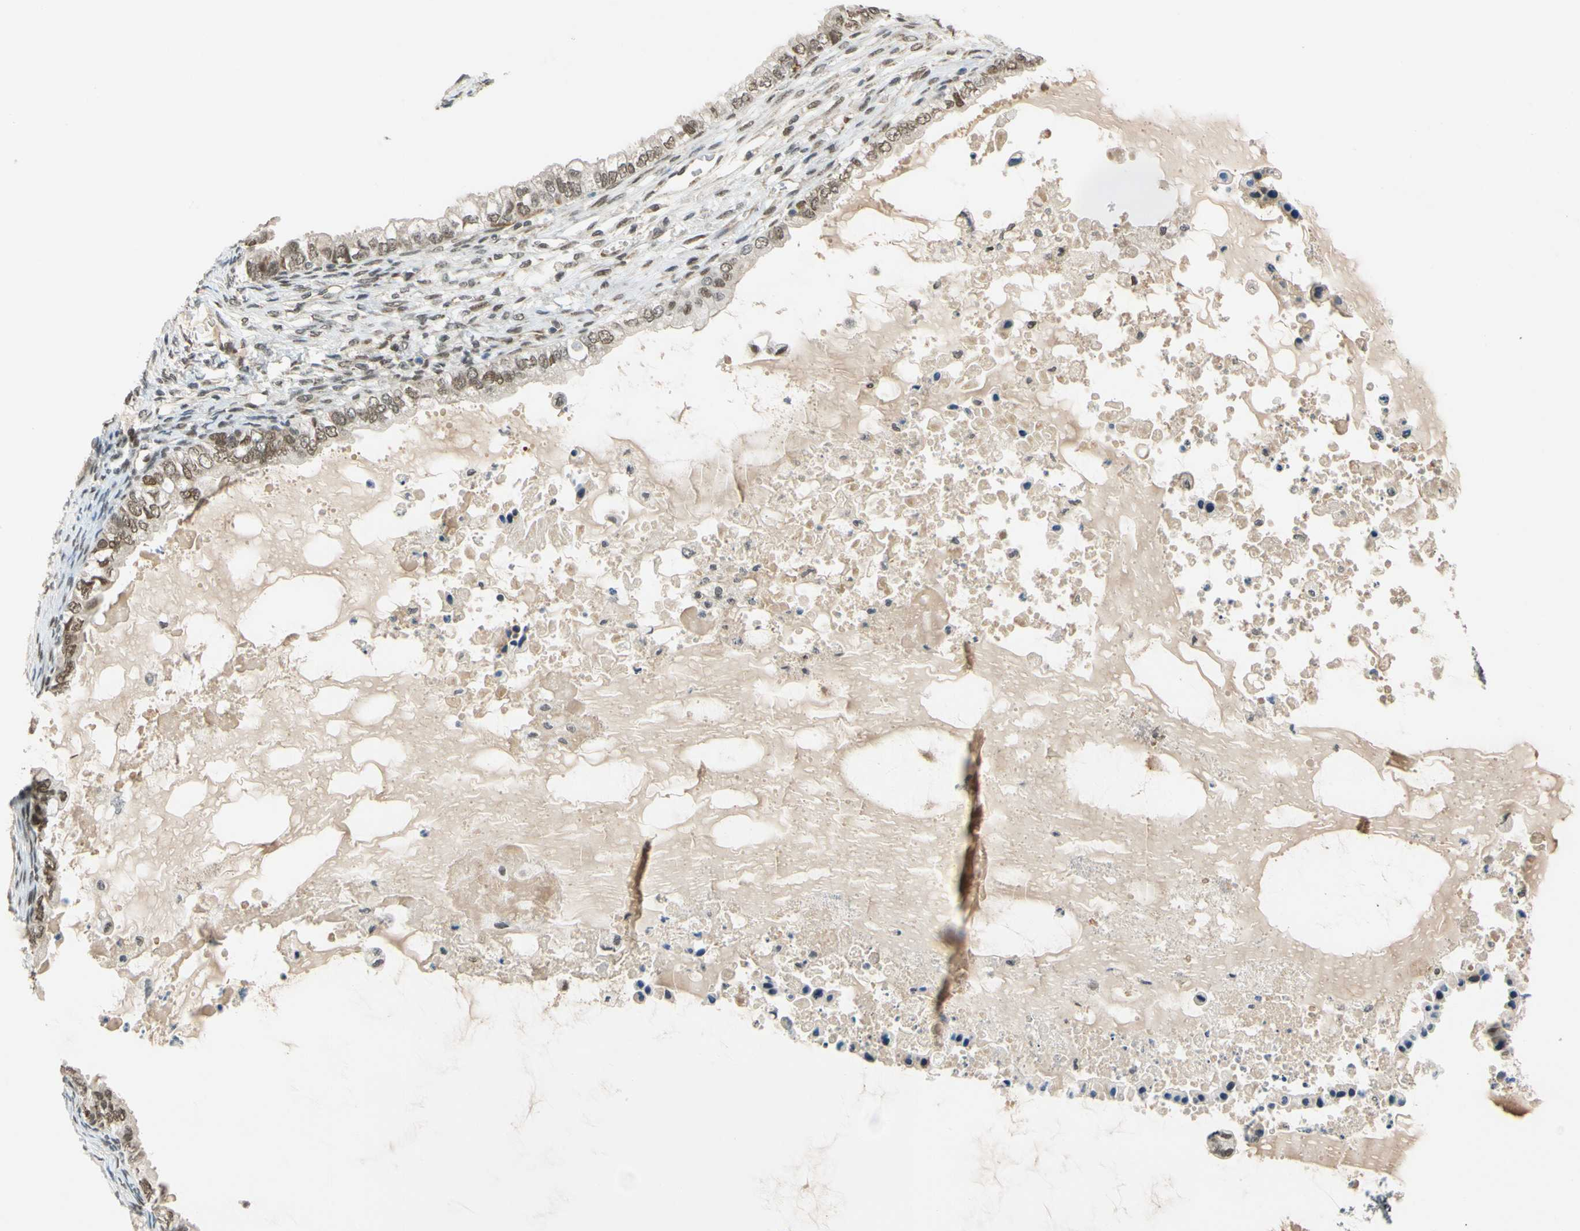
{"staining": {"intensity": "moderate", "quantity": ">75%", "location": "nuclear"}, "tissue": "ovarian cancer", "cell_type": "Tumor cells", "image_type": "cancer", "snomed": [{"axis": "morphology", "description": "Cystadenocarcinoma, mucinous, NOS"}, {"axis": "topography", "description": "Ovary"}], "caption": "Ovarian cancer (mucinous cystadenocarcinoma) stained for a protein demonstrates moderate nuclear positivity in tumor cells.", "gene": "POGZ", "patient": {"sex": "female", "age": 80}}